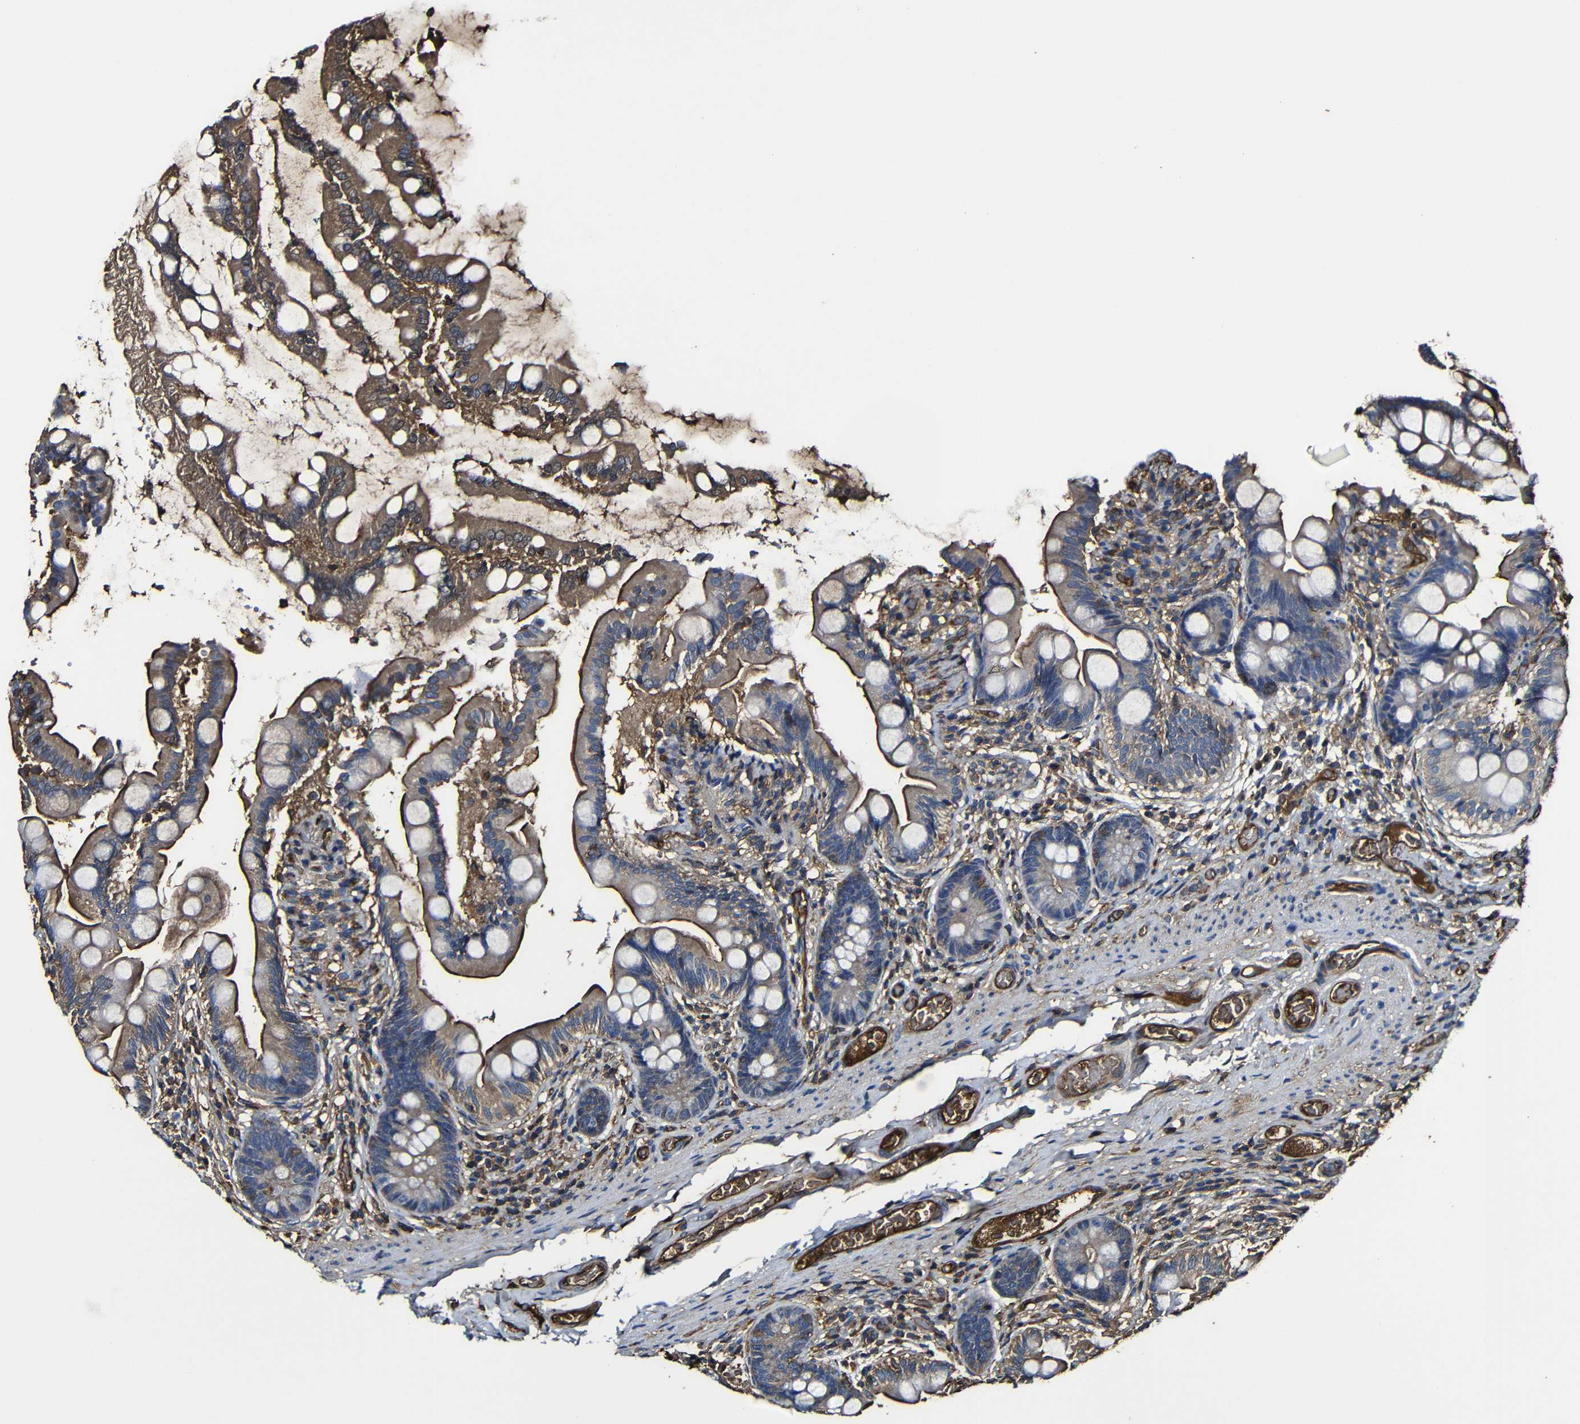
{"staining": {"intensity": "strong", "quantity": "25%-75%", "location": "cytoplasmic/membranous"}, "tissue": "small intestine", "cell_type": "Glandular cells", "image_type": "normal", "snomed": [{"axis": "morphology", "description": "Normal tissue, NOS"}, {"axis": "topography", "description": "Small intestine"}], "caption": "The micrograph exhibits a brown stain indicating the presence of a protein in the cytoplasmic/membranous of glandular cells in small intestine. The protein is stained brown, and the nuclei are stained in blue (DAB (3,3'-diaminobenzidine) IHC with brightfield microscopy, high magnification).", "gene": "MSN", "patient": {"sex": "female", "age": 56}}